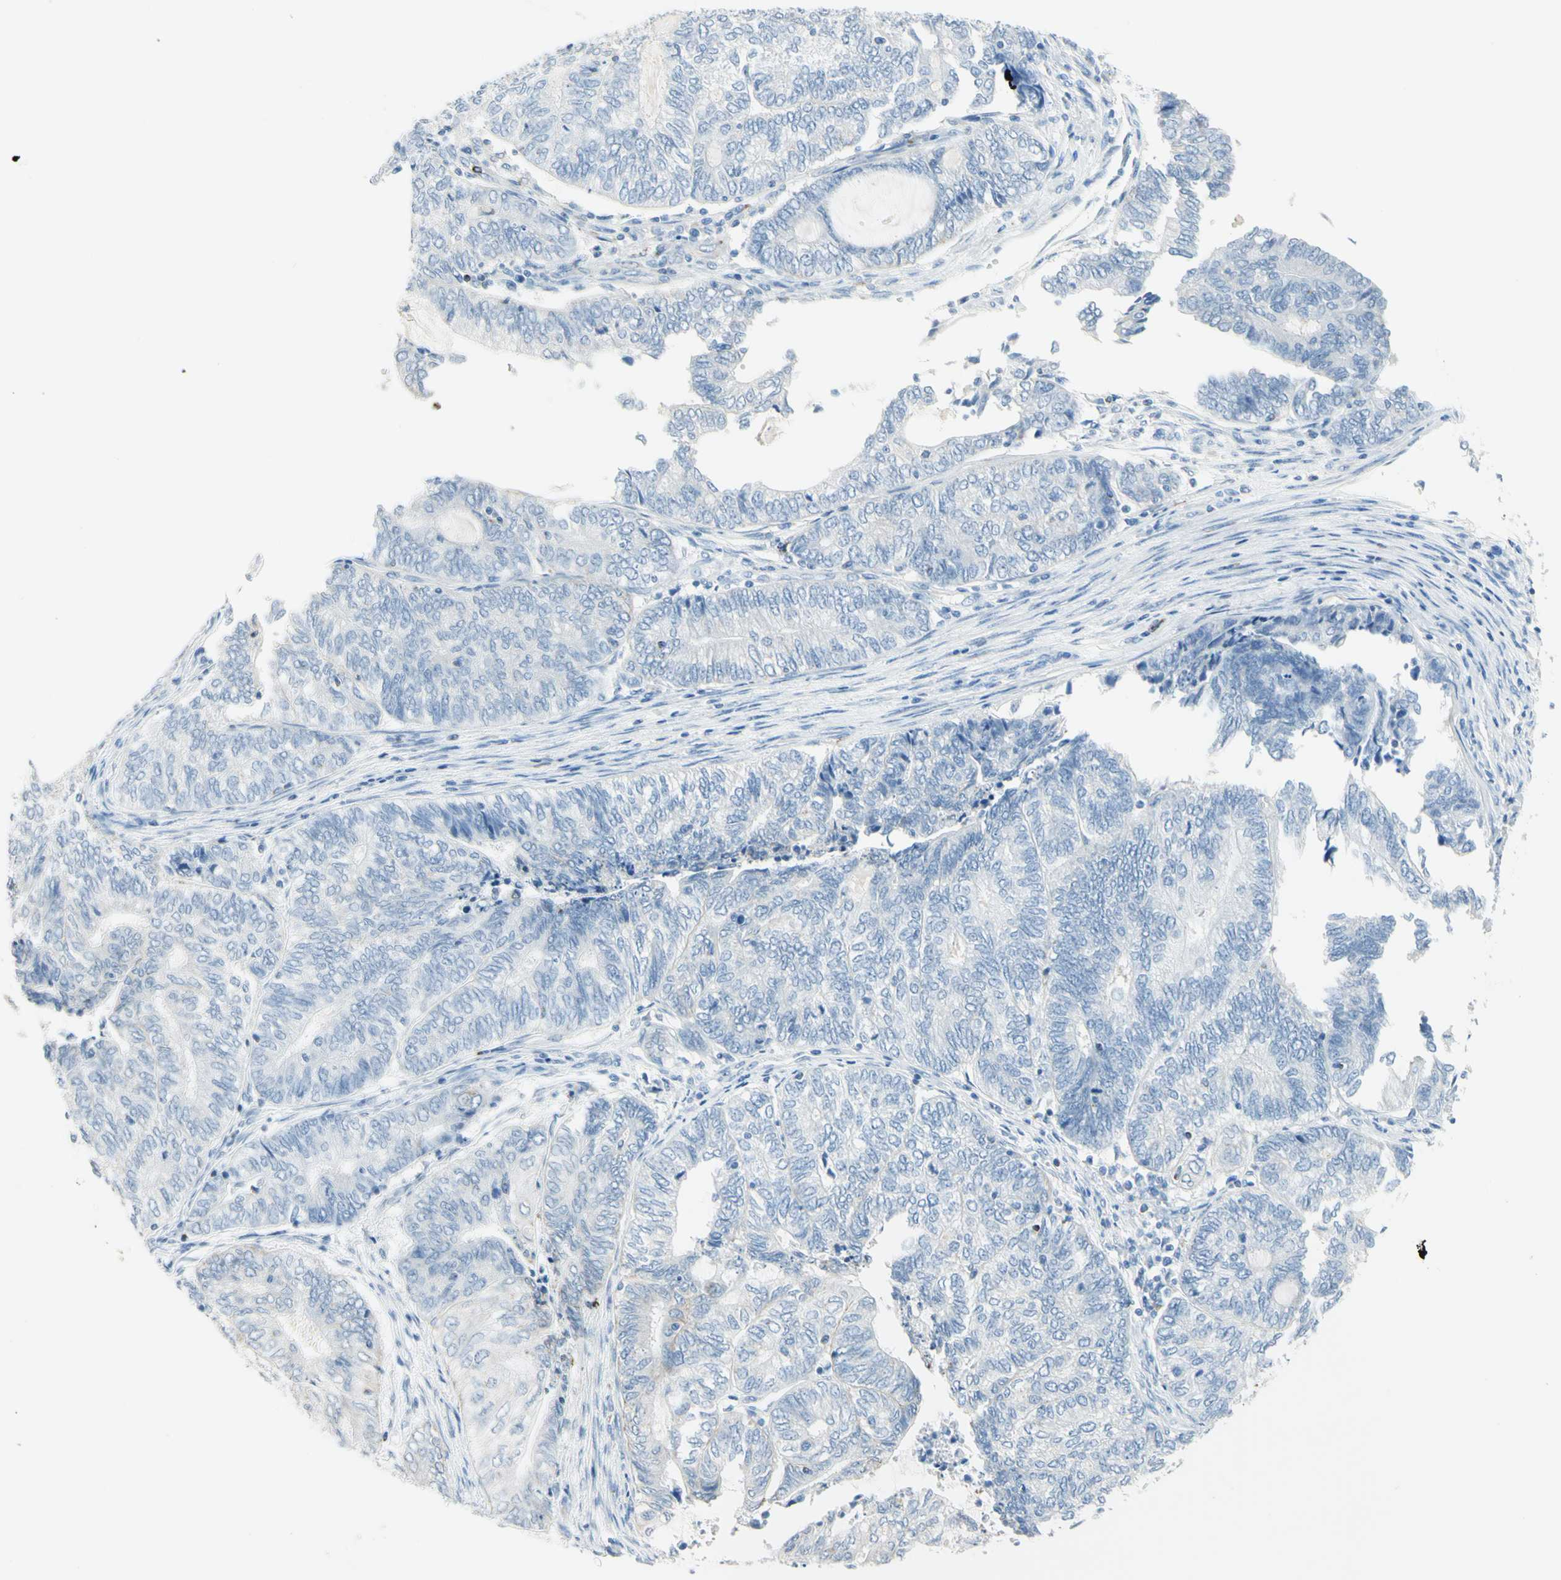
{"staining": {"intensity": "negative", "quantity": "none", "location": "none"}, "tissue": "endometrial cancer", "cell_type": "Tumor cells", "image_type": "cancer", "snomed": [{"axis": "morphology", "description": "Adenocarcinoma, NOS"}, {"axis": "topography", "description": "Uterus"}, {"axis": "topography", "description": "Endometrium"}], "caption": "Immunohistochemistry (IHC) micrograph of neoplastic tissue: adenocarcinoma (endometrial) stained with DAB (3,3'-diaminobenzidine) reveals no significant protein positivity in tumor cells. (Brightfield microscopy of DAB immunohistochemistry (IHC) at high magnification).", "gene": "CYSLTR1", "patient": {"sex": "female", "age": 70}}